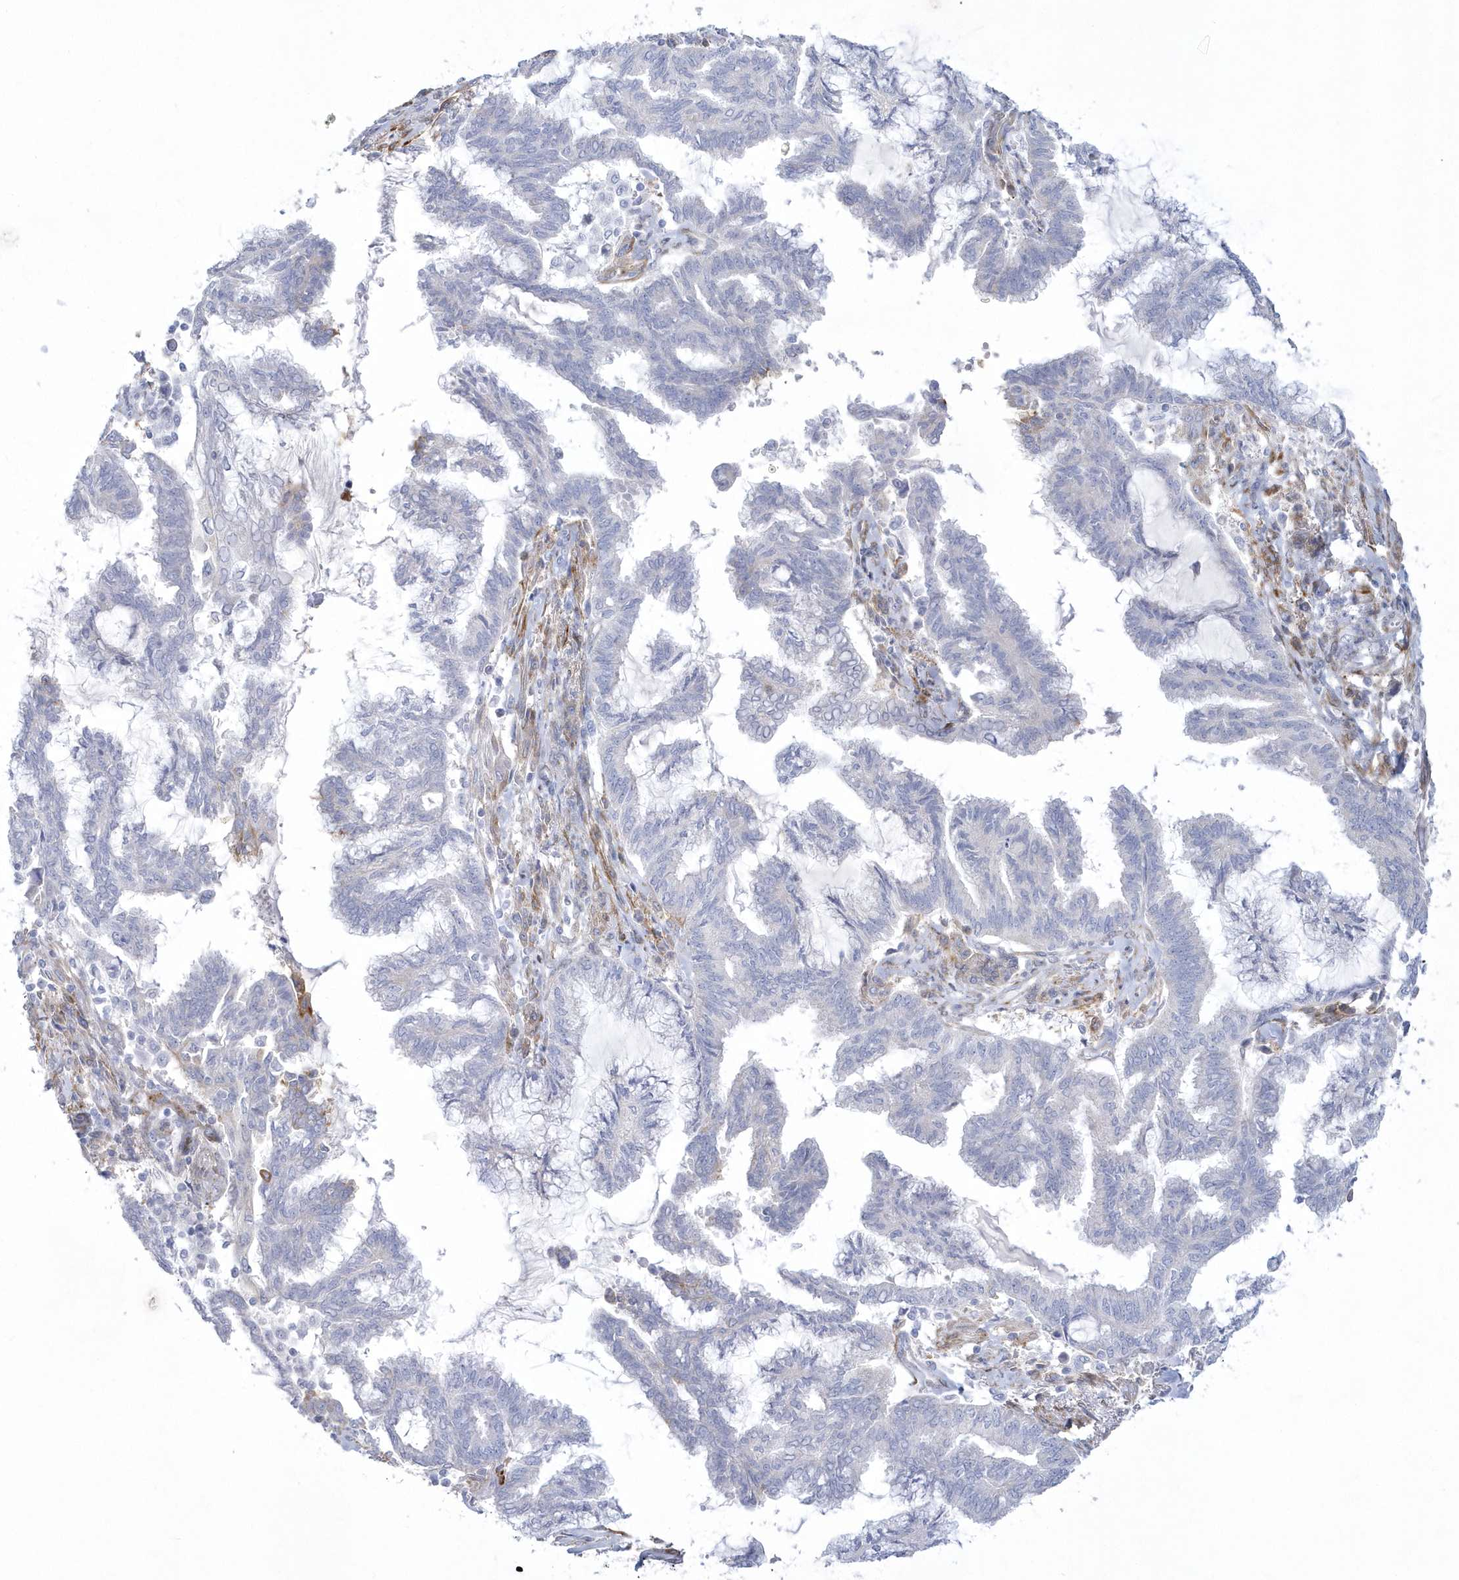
{"staining": {"intensity": "negative", "quantity": "none", "location": "none"}, "tissue": "endometrial cancer", "cell_type": "Tumor cells", "image_type": "cancer", "snomed": [{"axis": "morphology", "description": "Adenocarcinoma, NOS"}, {"axis": "topography", "description": "Endometrium"}], "caption": "The photomicrograph reveals no staining of tumor cells in adenocarcinoma (endometrial). Brightfield microscopy of IHC stained with DAB (brown) and hematoxylin (blue), captured at high magnification.", "gene": "WDR27", "patient": {"sex": "female", "age": 86}}